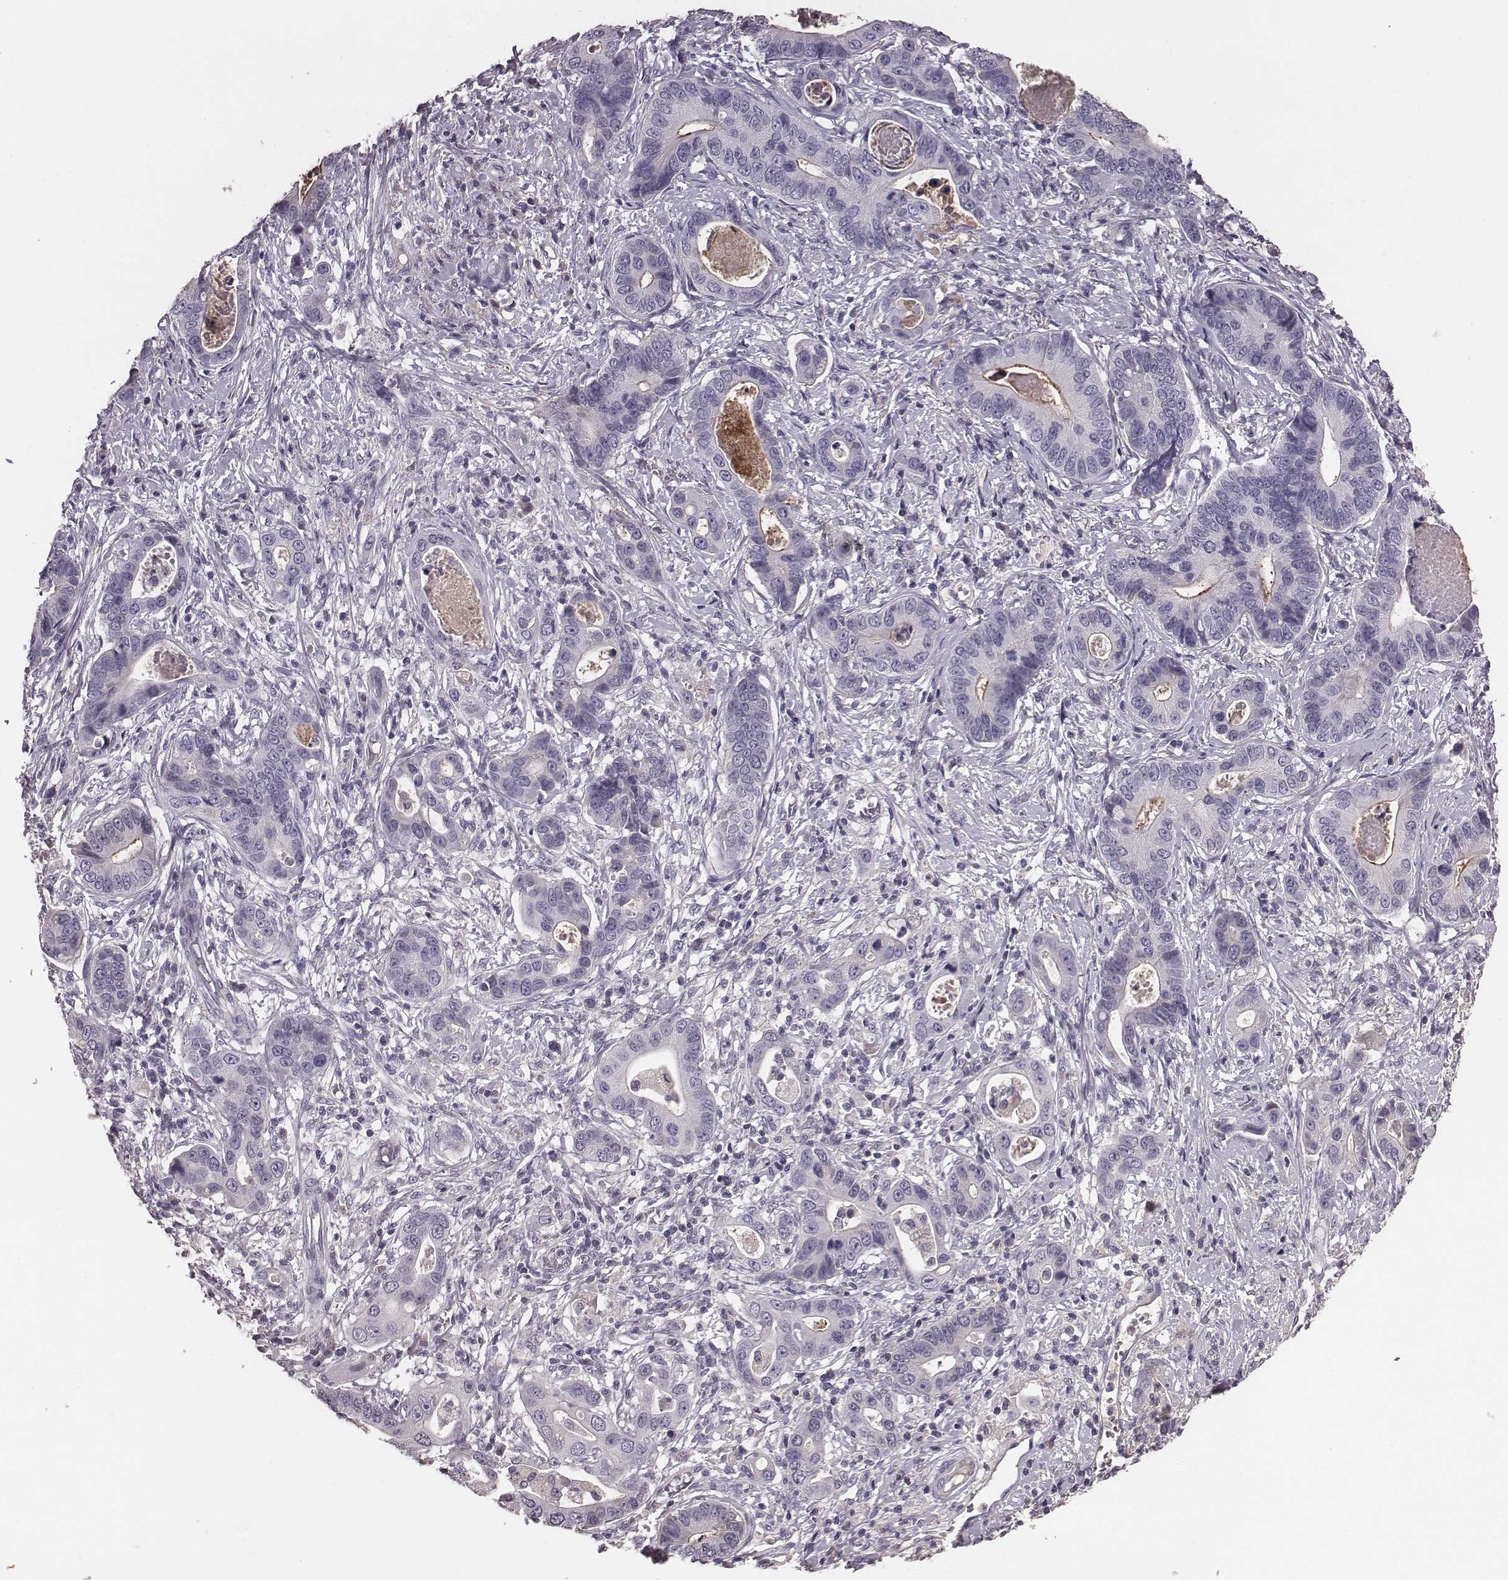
{"staining": {"intensity": "negative", "quantity": "none", "location": "none"}, "tissue": "stomach cancer", "cell_type": "Tumor cells", "image_type": "cancer", "snomed": [{"axis": "morphology", "description": "Adenocarcinoma, NOS"}, {"axis": "topography", "description": "Stomach"}], "caption": "High magnification brightfield microscopy of adenocarcinoma (stomach) stained with DAB (brown) and counterstained with hematoxylin (blue): tumor cells show no significant staining.", "gene": "SMIM24", "patient": {"sex": "male", "age": 84}}